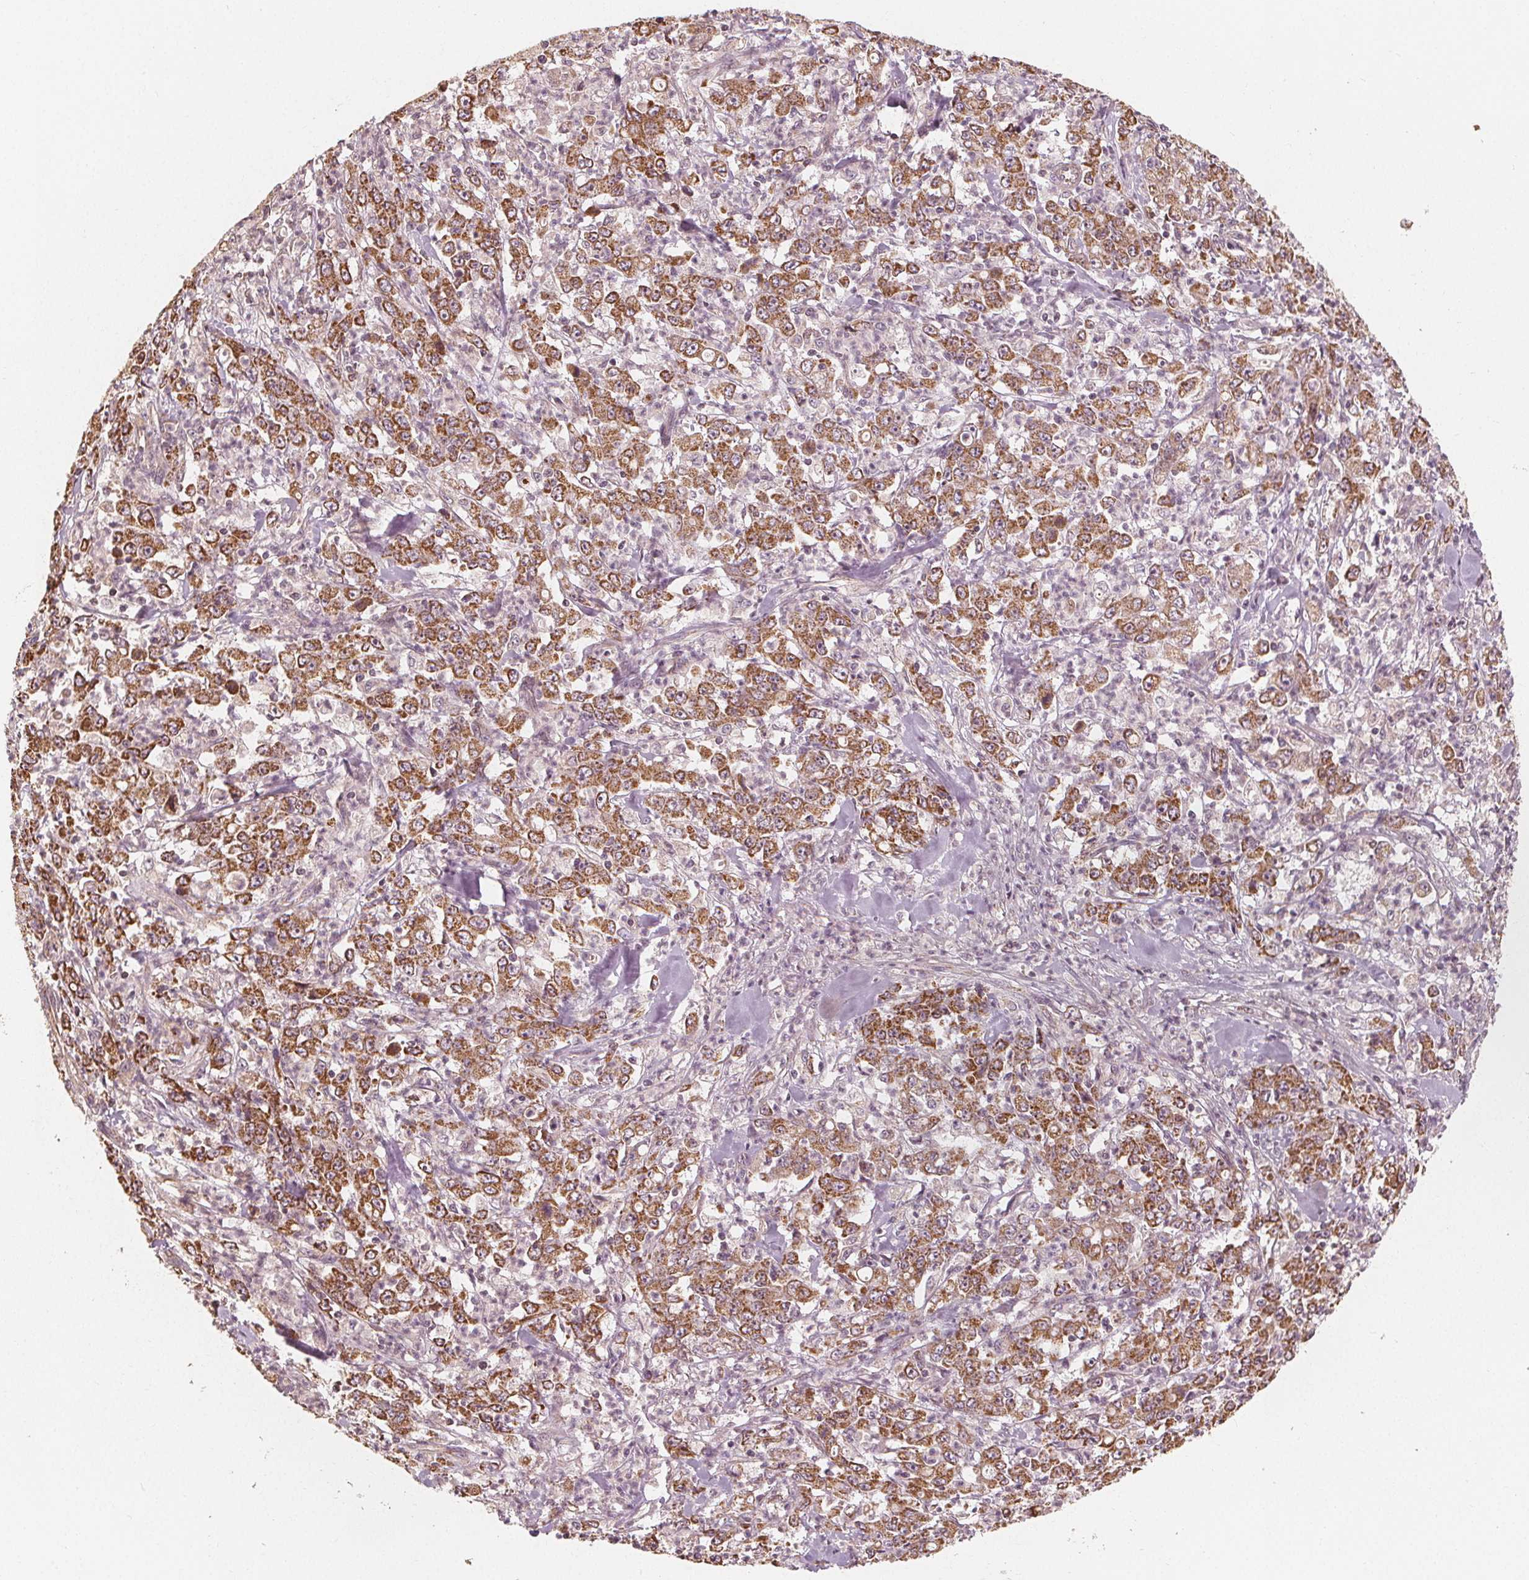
{"staining": {"intensity": "strong", "quantity": ">75%", "location": "cytoplasmic/membranous"}, "tissue": "stomach cancer", "cell_type": "Tumor cells", "image_type": "cancer", "snomed": [{"axis": "morphology", "description": "Adenocarcinoma, NOS"}, {"axis": "topography", "description": "Stomach, lower"}], "caption": "Protein expression analysis of human stomach adenocarcinoma reveals strong cytoplasmic/membranous positivity in about >75% of tumor cells. Using DAB (3,3'-diaminobenzidine) (brown) and hematoxylin (blue) stains, captured at high magnification using brightfield microscopy.", "gene": "PEX26", "patient": {"sex": "female", "age": 71}}